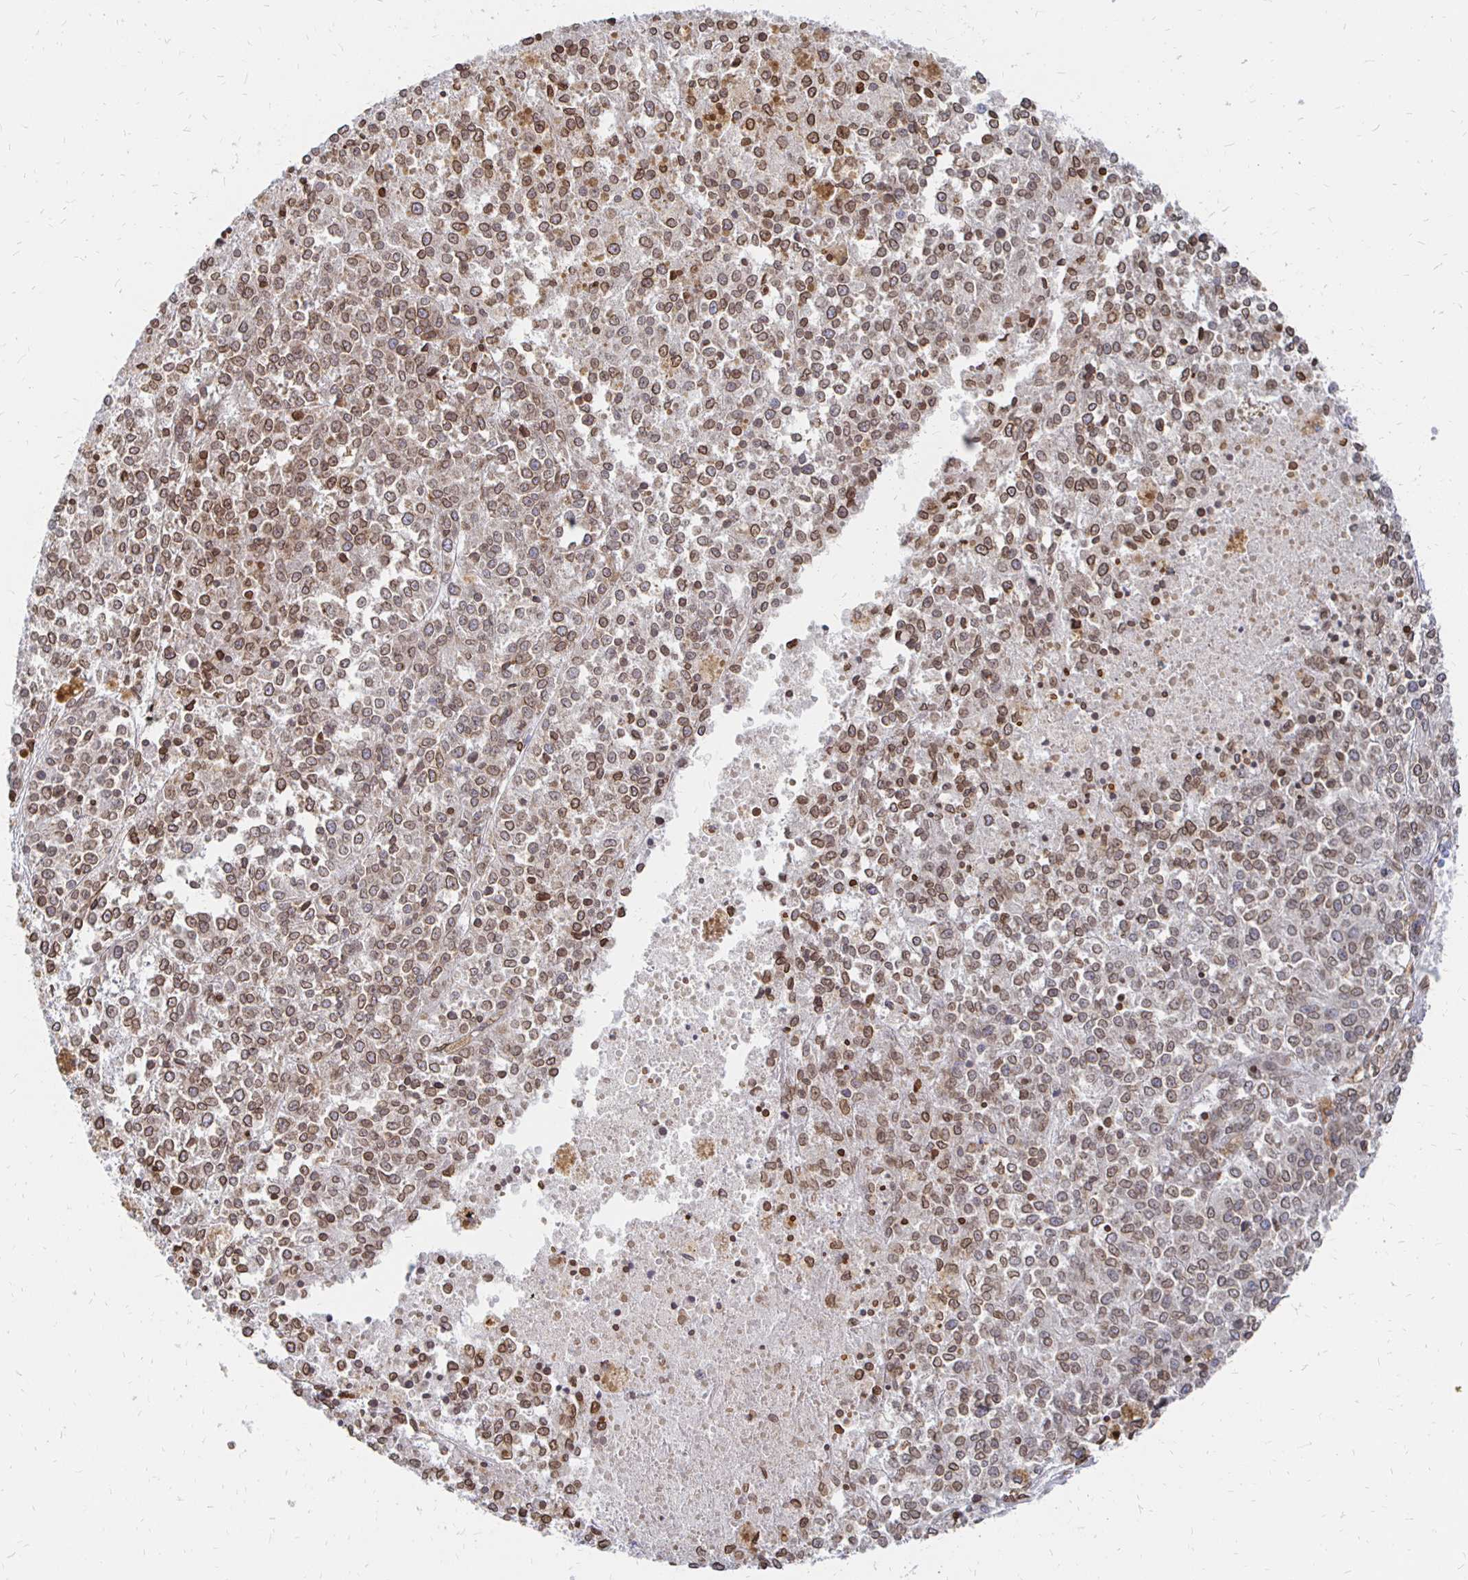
{"staining": {"intensity": "moderate", "quantity": ">75%", "location": "cytoplasmic/membranous,nuclear"}, "tissue": "melanoma", "cell_type": "Tumor cells", "image_type": "cancer", "snomed": [{"axis": "morphology", "description": "Malignant melanoma, Metastatic site"}, {"axis": "topography", "description": "Lymph node"}], "caption": "IHC of human malignant melanoma (metastatic site) displays medium levels of moderate cytoplasmic/membranous and nuclear staining in about >75% of tumor cells.", "gene": "PELI3", "patient": {"sex": "female", "age": 64}}